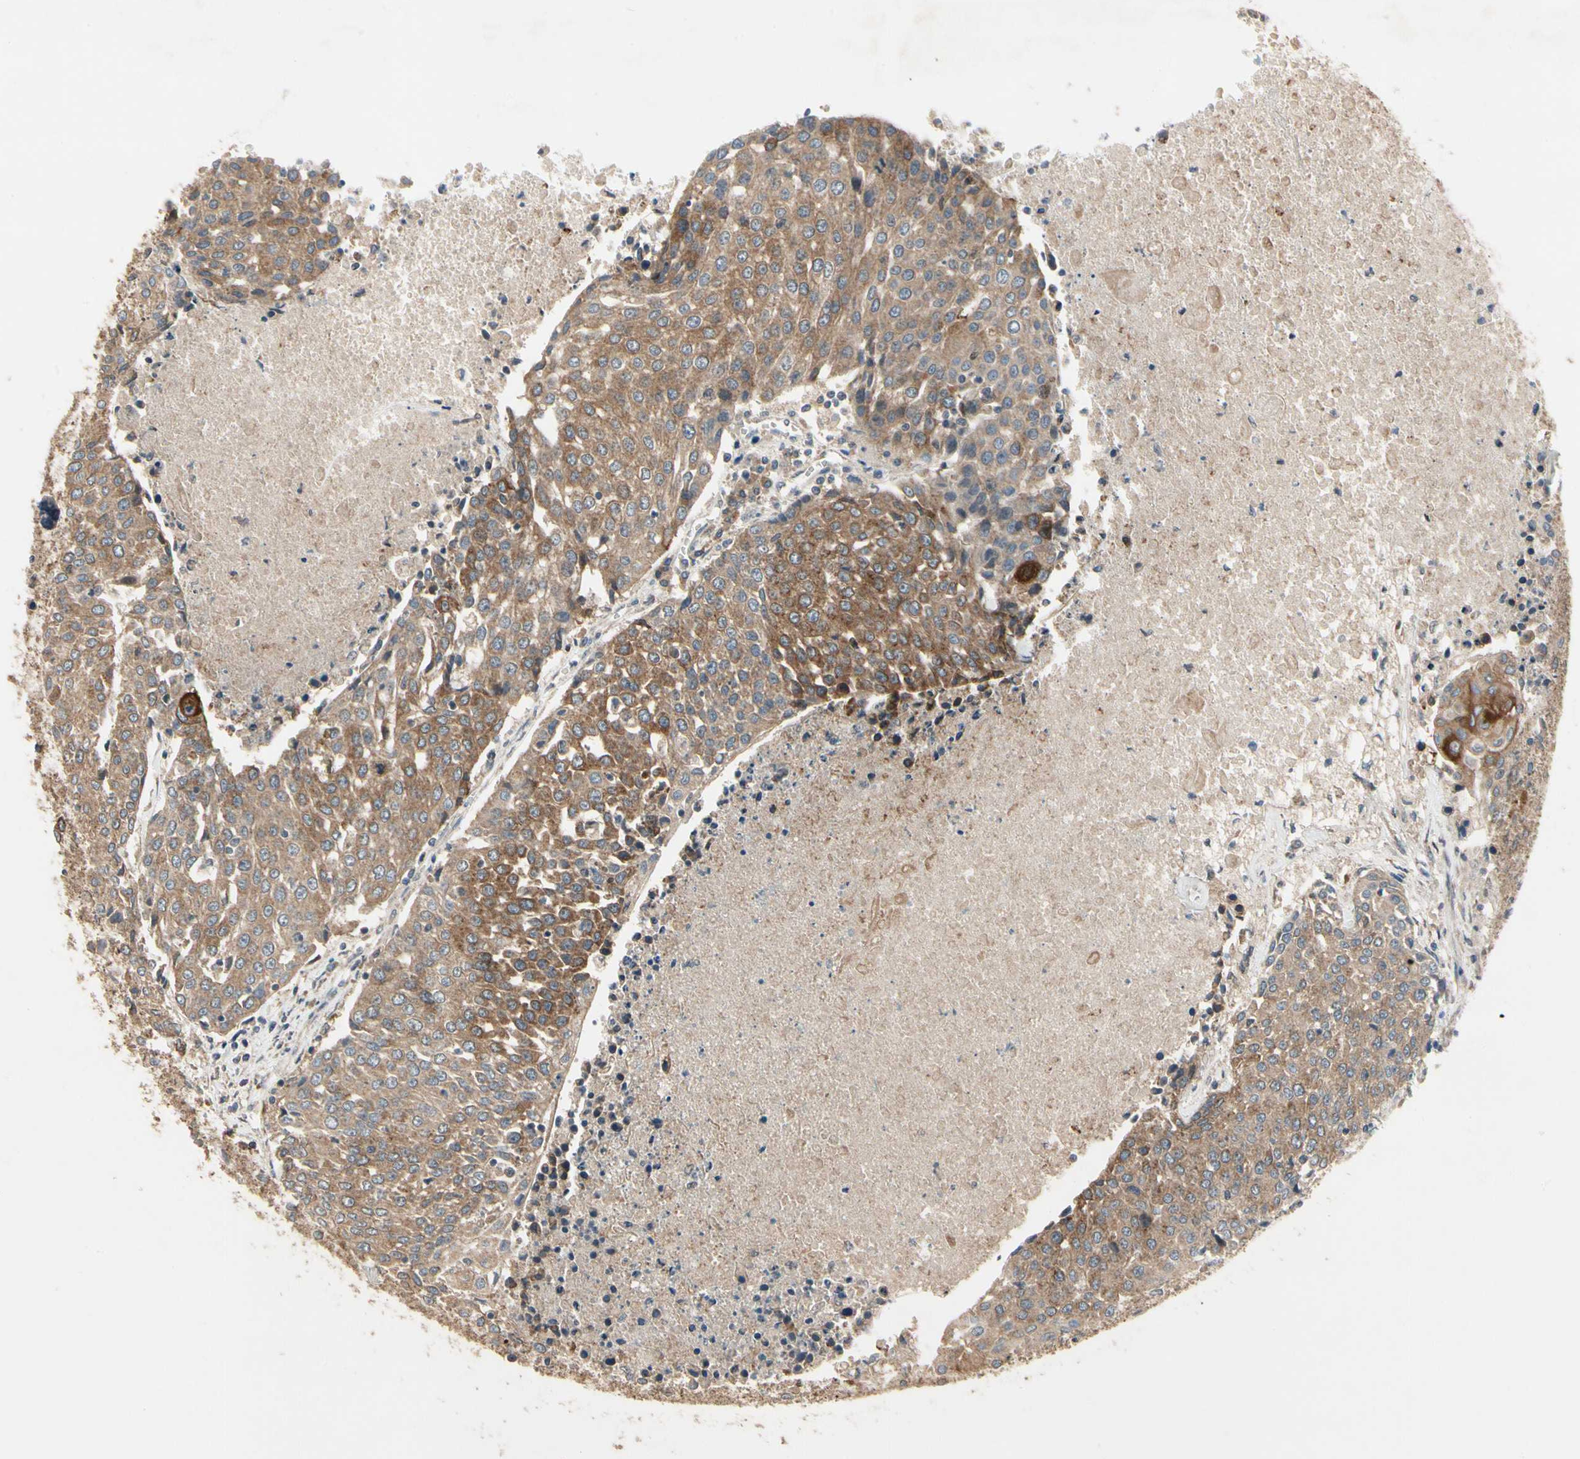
{"staining": {"intensity": "moderate", "quantity": ">75%", "location": "cytoplasmic/membranous"}, "tissue": "urothelial cancer", "cell_type": "Tumor cells", "image_type": "cancer", "snomed": [{"axis": "morphology", "description": "Urothelial carcinoma, High grade"}, {"axis": "topography", "description": "Urinary bladder"}], "caption": "Protein expression analysis of human urothelial cancer reveals moderate cytoplasmic/membranous staining in about >75% of tumor cells.", "gene": "CGREF1", "patient": {"sex": "female", "age": 85}}